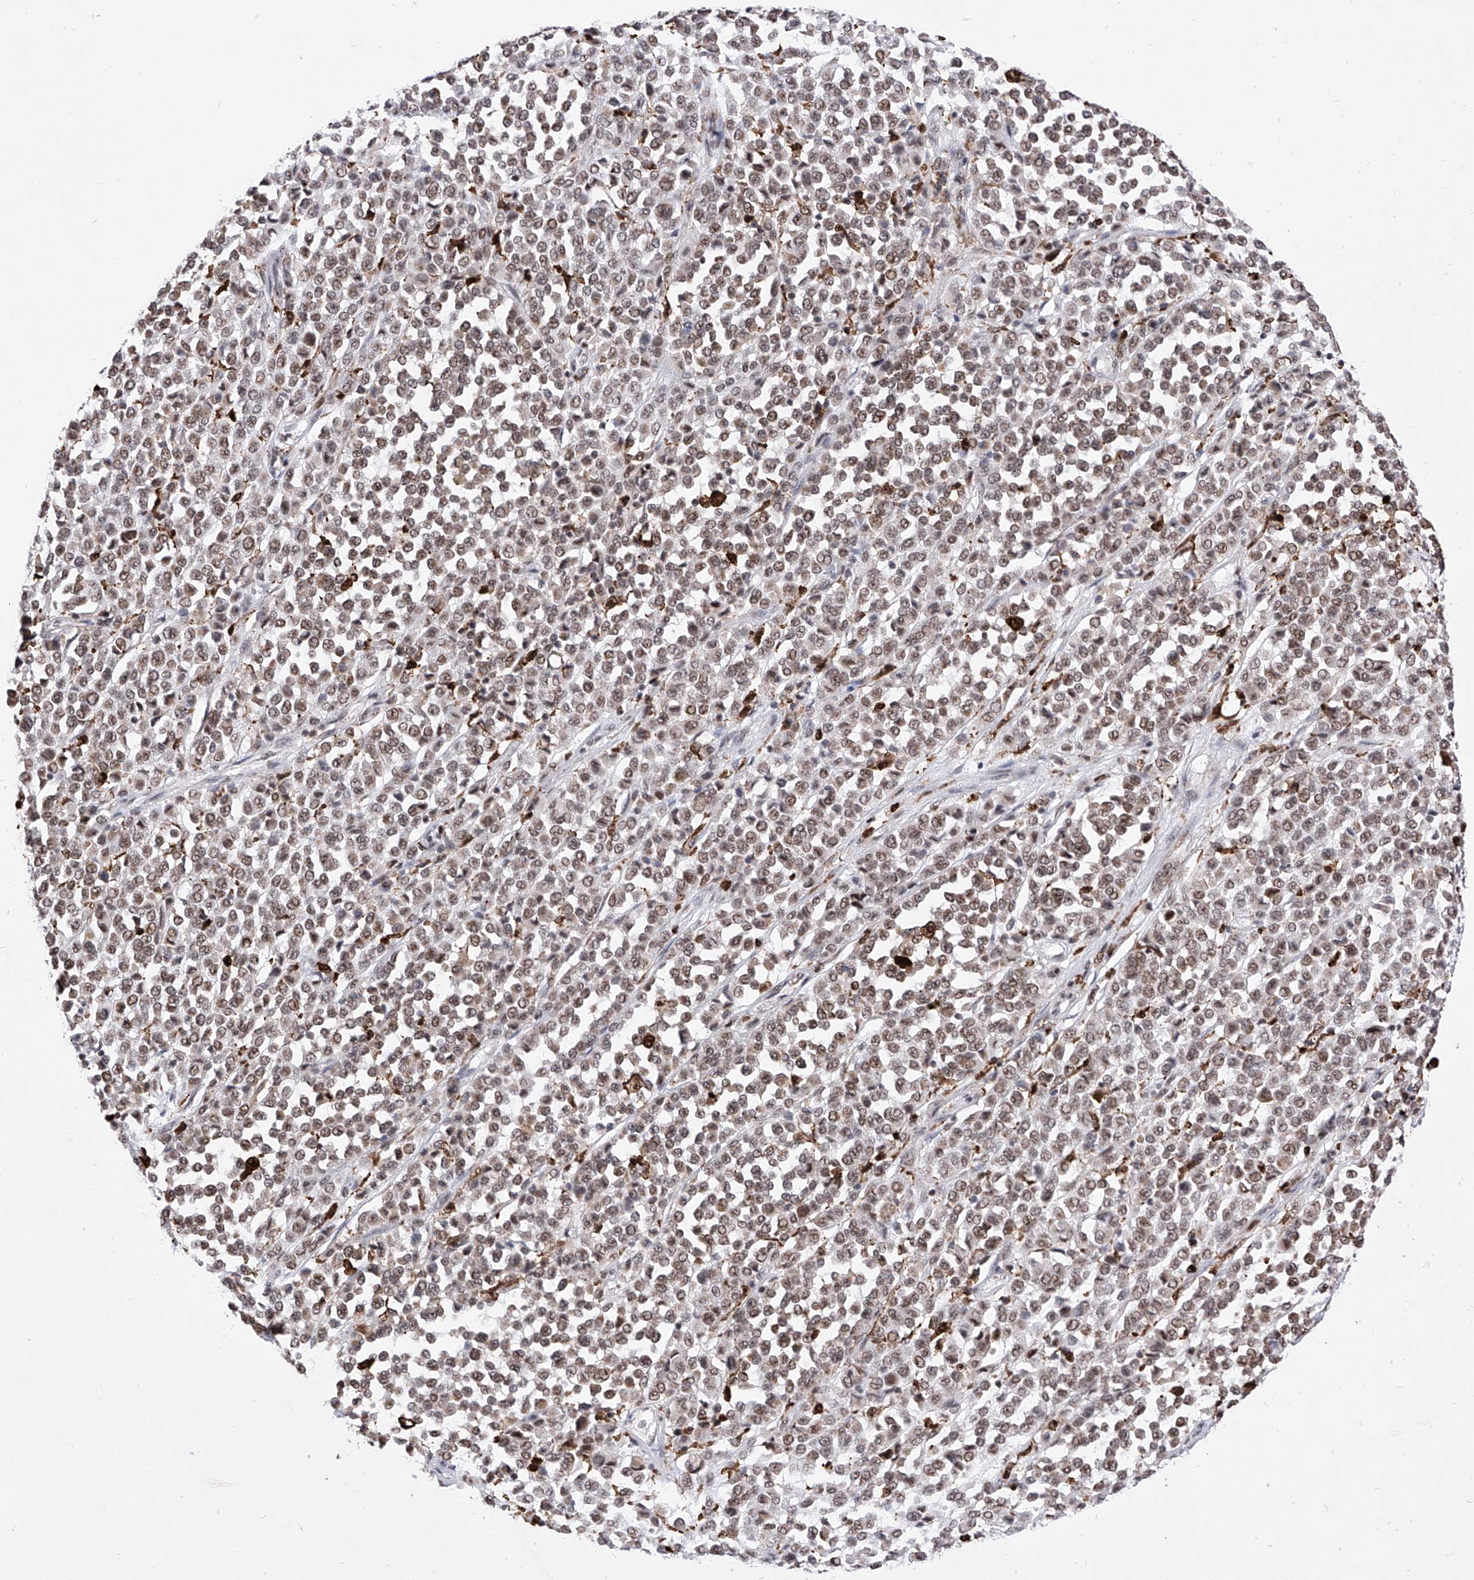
{"staining": {"intensity": "moderate", "quantity": ">75%", "location": "nuclear"}, "tissue": "melanoma", "cell_type": "Tumor cells", "image_type": "cancer", "snomed": [{"axis": "morphology", "description": "Malignant melanoma, Metastatic site"}, {"axis": "topography", "description": "Pancreas"}], "caption": "Immunohistochemistry photomicrograph of neoplastic tissue: malignant melanoma (metastatic site) stained using immunohistochemistry displays medium levels of moderate protein expression localized specifically in the nuclear of tumor cells, appearing as a nuclear brown color.", "gene": "PHF5A", "patient": {"sex": "female", "age": 30}}